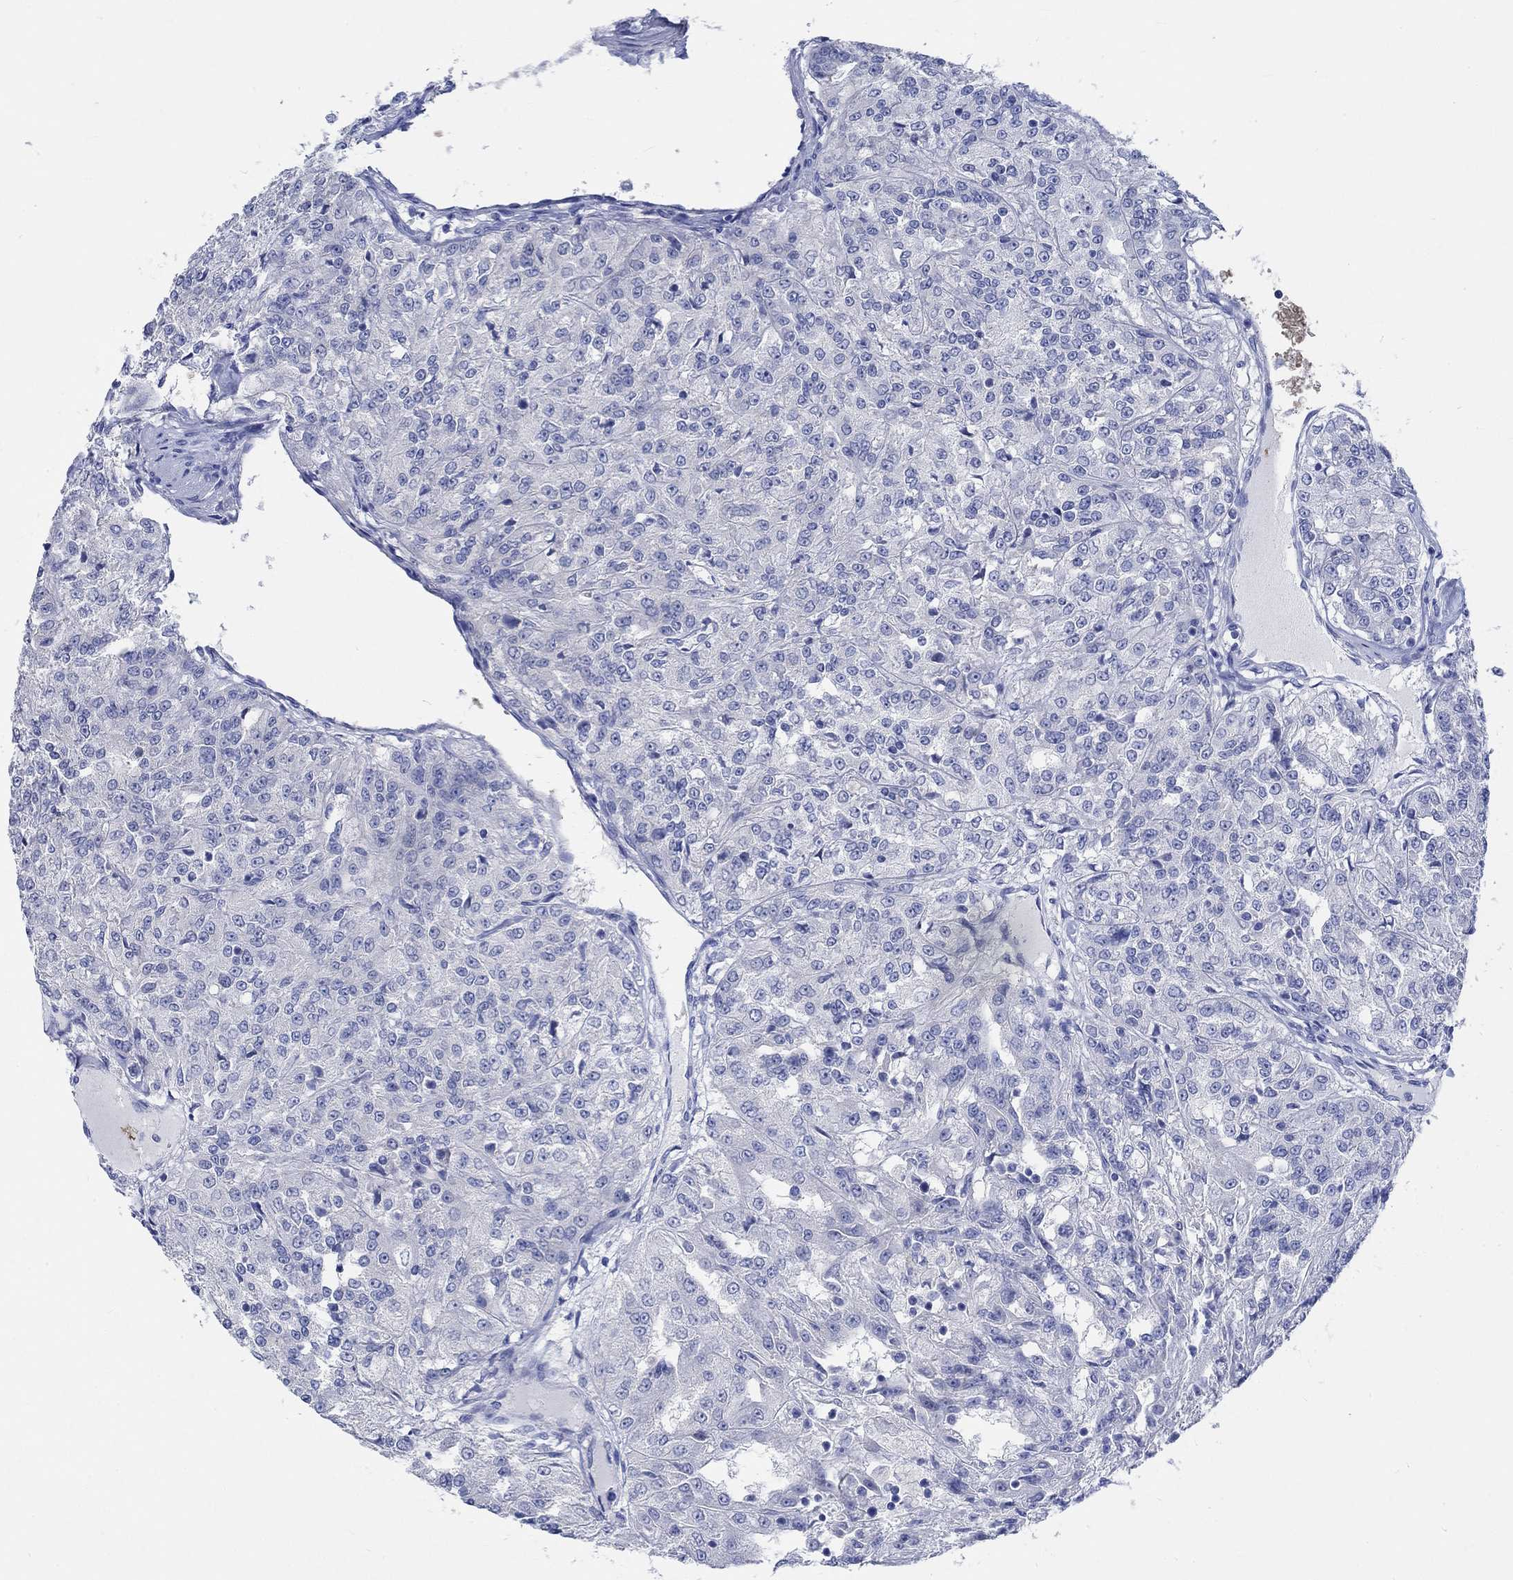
{"staining": {"intensity": "negative", "quantity": "none", "location": "none"}, "tissue": "renal cancer", "cell_type": "Tumor cells", "image_type": "cancer", "snomed": [{"axis": "morphology", "description": "Adenocarcinoma, NOS"}, {"axis": "topography", "description": "Kidney"}], "caption": "Tumor cells are negative for protein expression in human adenocarcinoma (renal).", "gene": "KCNA1", "patient": {"sex": "female", "age": 63}}